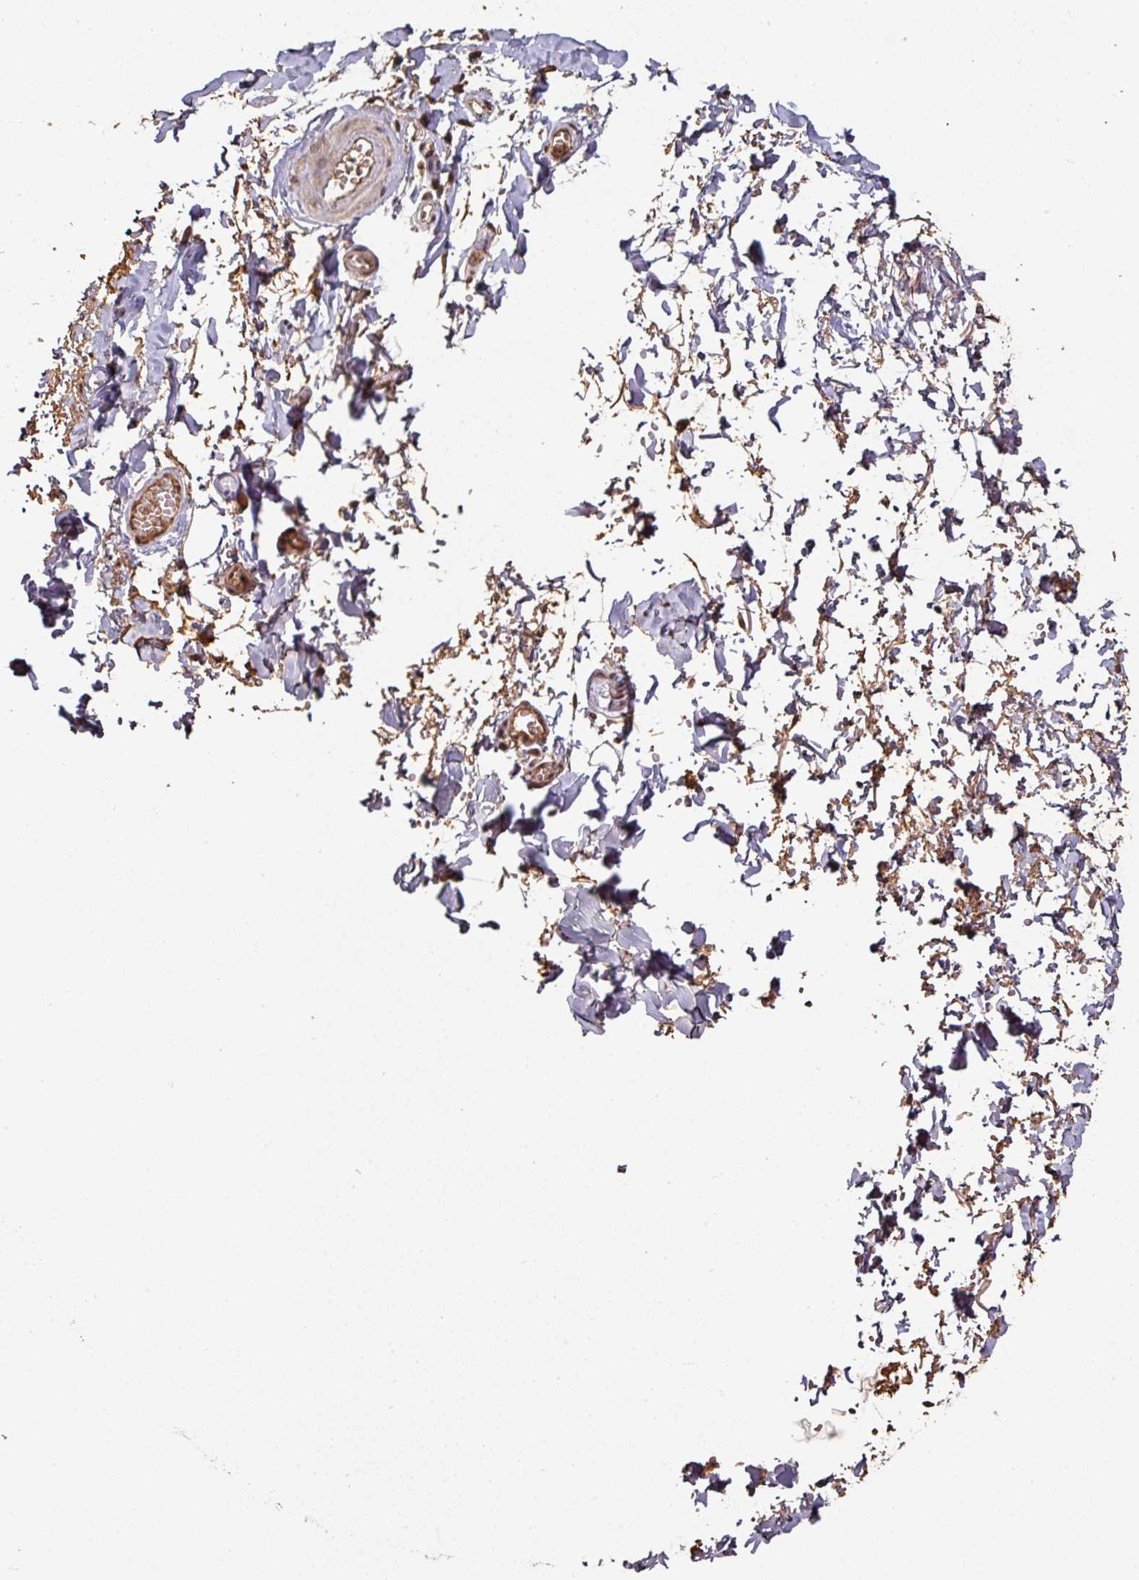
{"staining": {"intensity": "negative", "quantity": "none", "location": "none"}, "tissue": "adipose tissue", "cell_type": "Adipocytes", "image_type": "normal", "snomed": [{"axis": "morphology", "description": "Normal tissue, NOS"}, {"axis": "topography", "description": "Vulva"}, {"axis": "topography", "description": "Vagina"}, {"axis": "topography", "description": "Peripheral nerve tissue"}], "caption": "There is no significant positivity in adipocytes of adipose tissue. Brightfield microscopy of immunohistochemistry (IHC) stained with DAB (brown) and hematoxylin (blue), captured at high magnification.", "gene": "POLD1", "patient": {"sex": "female", "age": 66}}